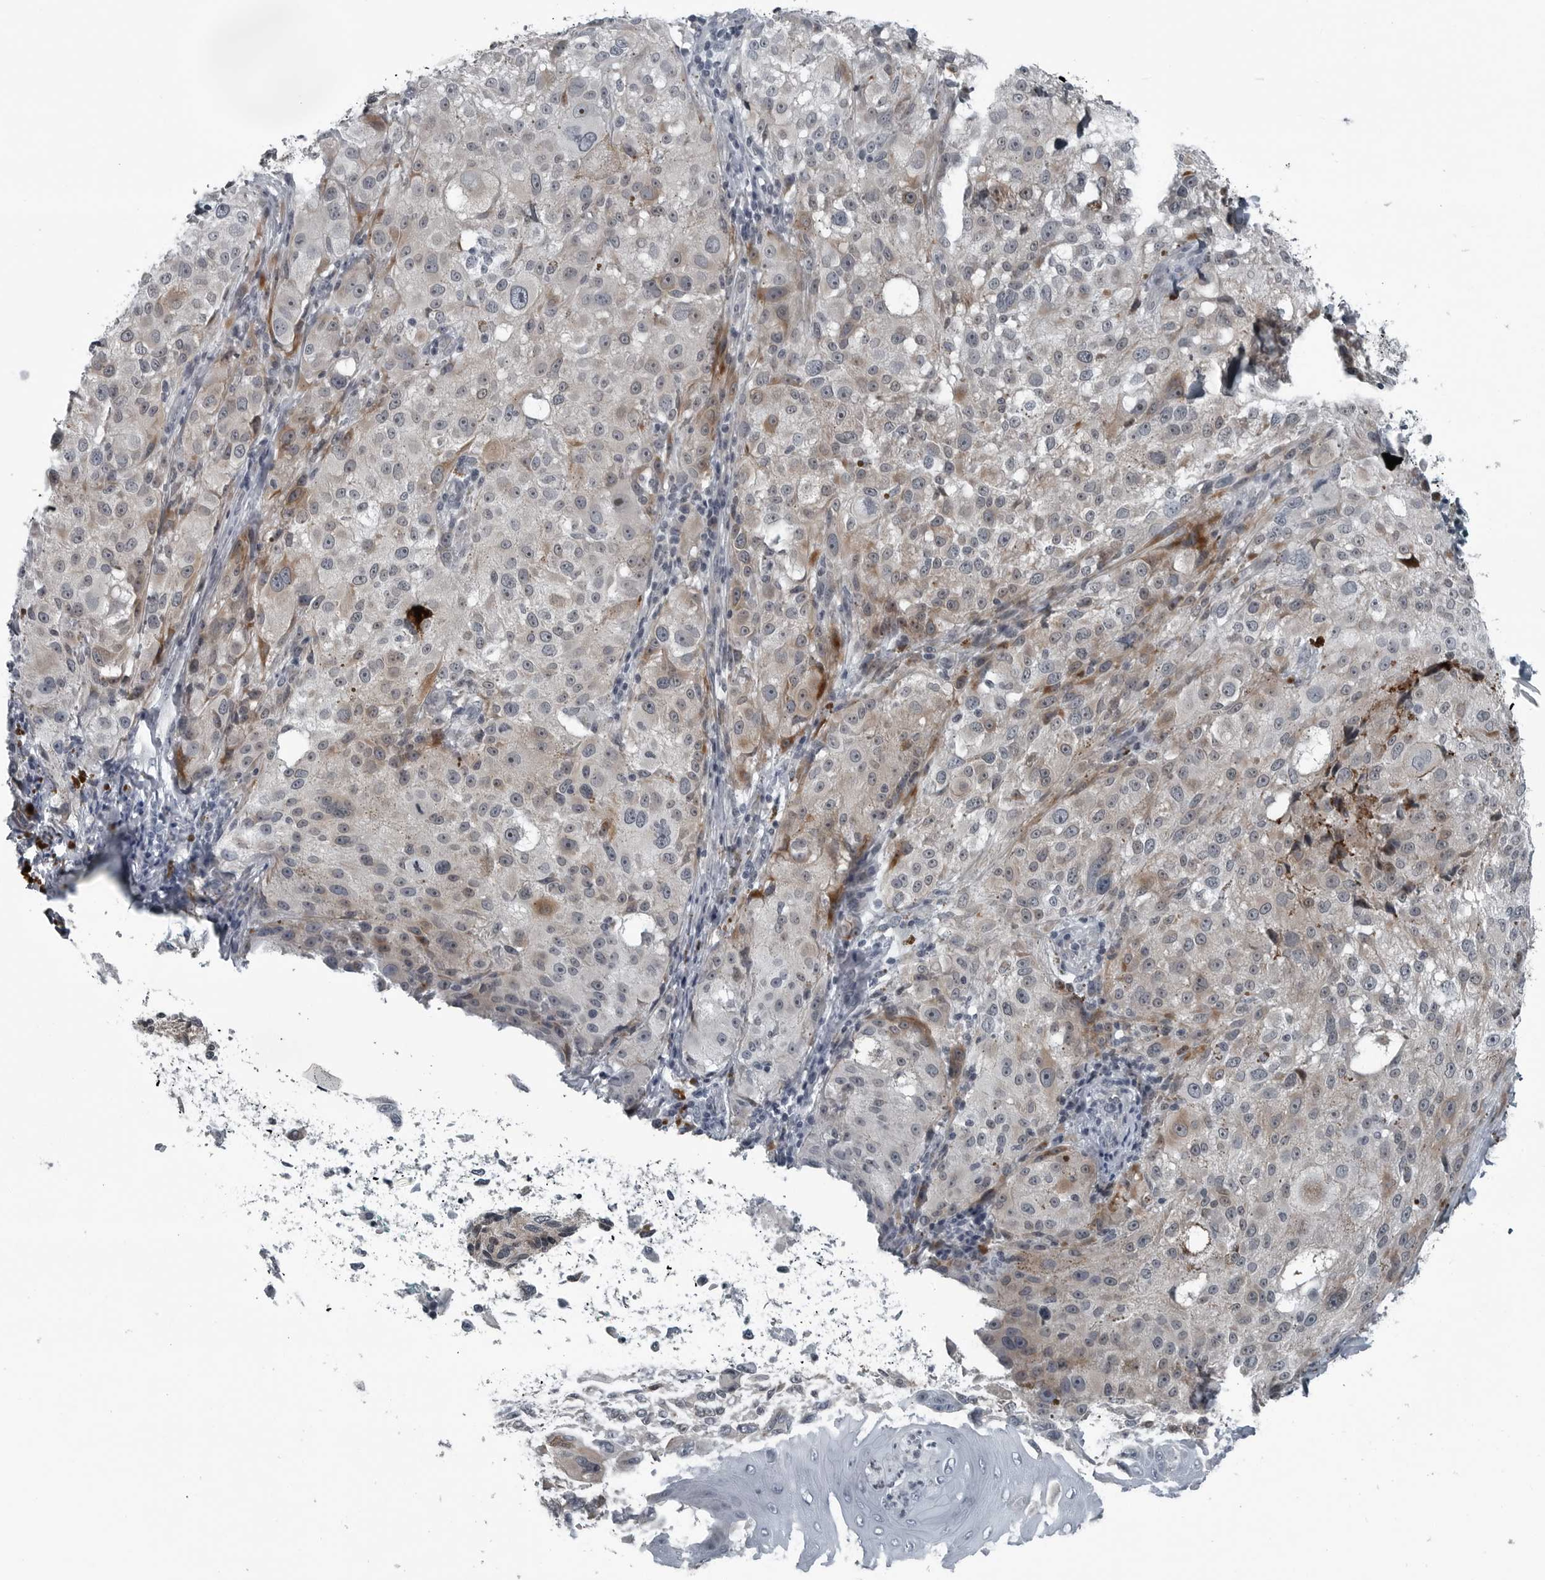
{"staining": {"intensity": "weak", "quantity": "<25%", "location": "cytoplasmic/membranous"}, "tissue": "melanoma", "cell_type": "Tumor cells", "image_type": "cancer", "snomed": [{"axis": "morphology", "description": "Malignant melanoma, NOS"}, {"axis": "topography", "description": "Skin"}], "caption": "There is no significant staining in tumor cells of malignant melanoma.", "gene": "DNAAF11", "patient": {"sex": "female", "age": 73}}